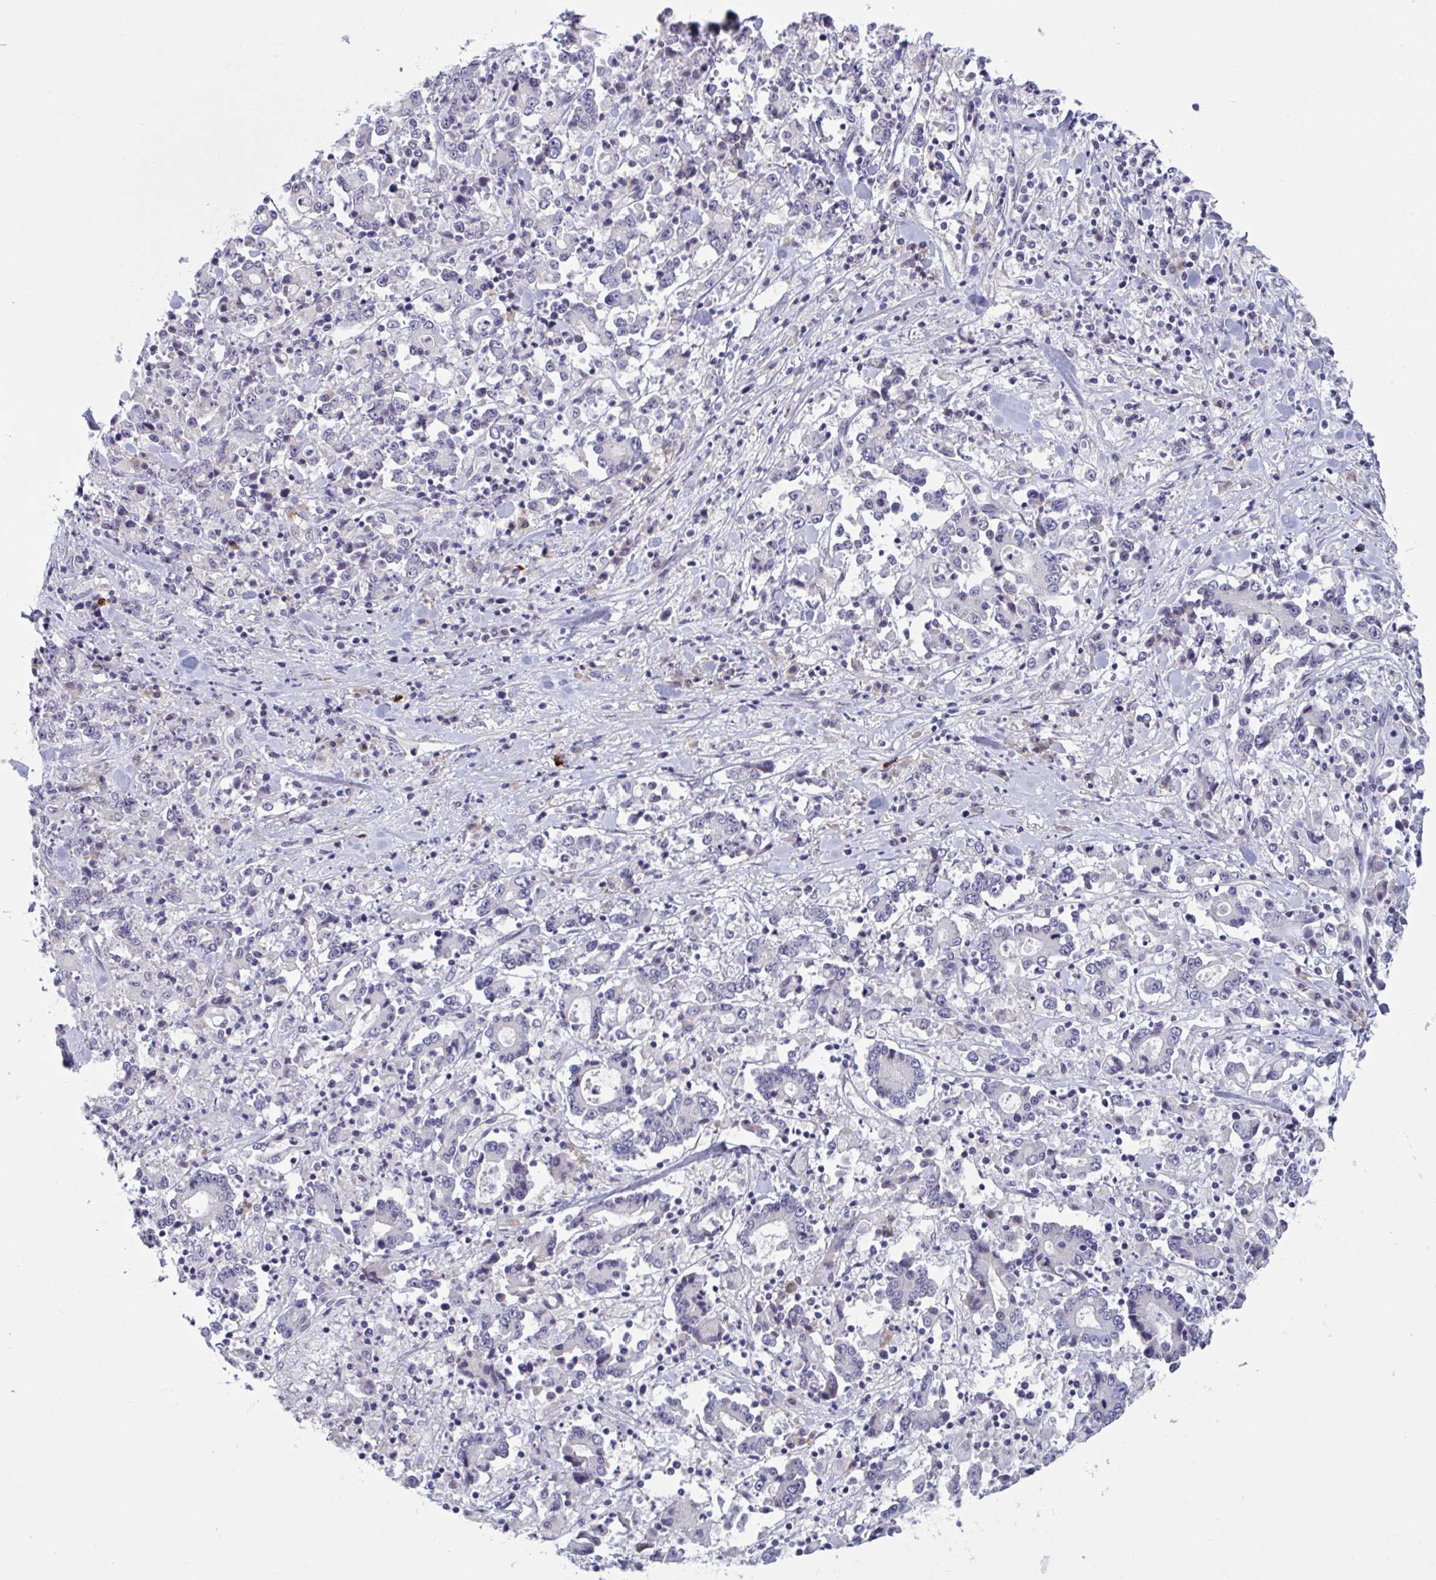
{"staining": {"intensity": "negative", "quantity": "none", "location": "none"}, "tissue": "stomach cancer", "cell_type": "Tumor cells", "image_type": "cancer", "snomed": [{"axis": "morphology", "description": "Adenocarcinoma, NOS"}, {"axis": "topography", "description": "Stomach, upper"}], "caption": "Micrograph shows no protein staining in tumor cells of stomach cancer (adenocarcinoma) tissue.", "gene": "CNGB3", "patient": {"sex": "male", "age": 68}}